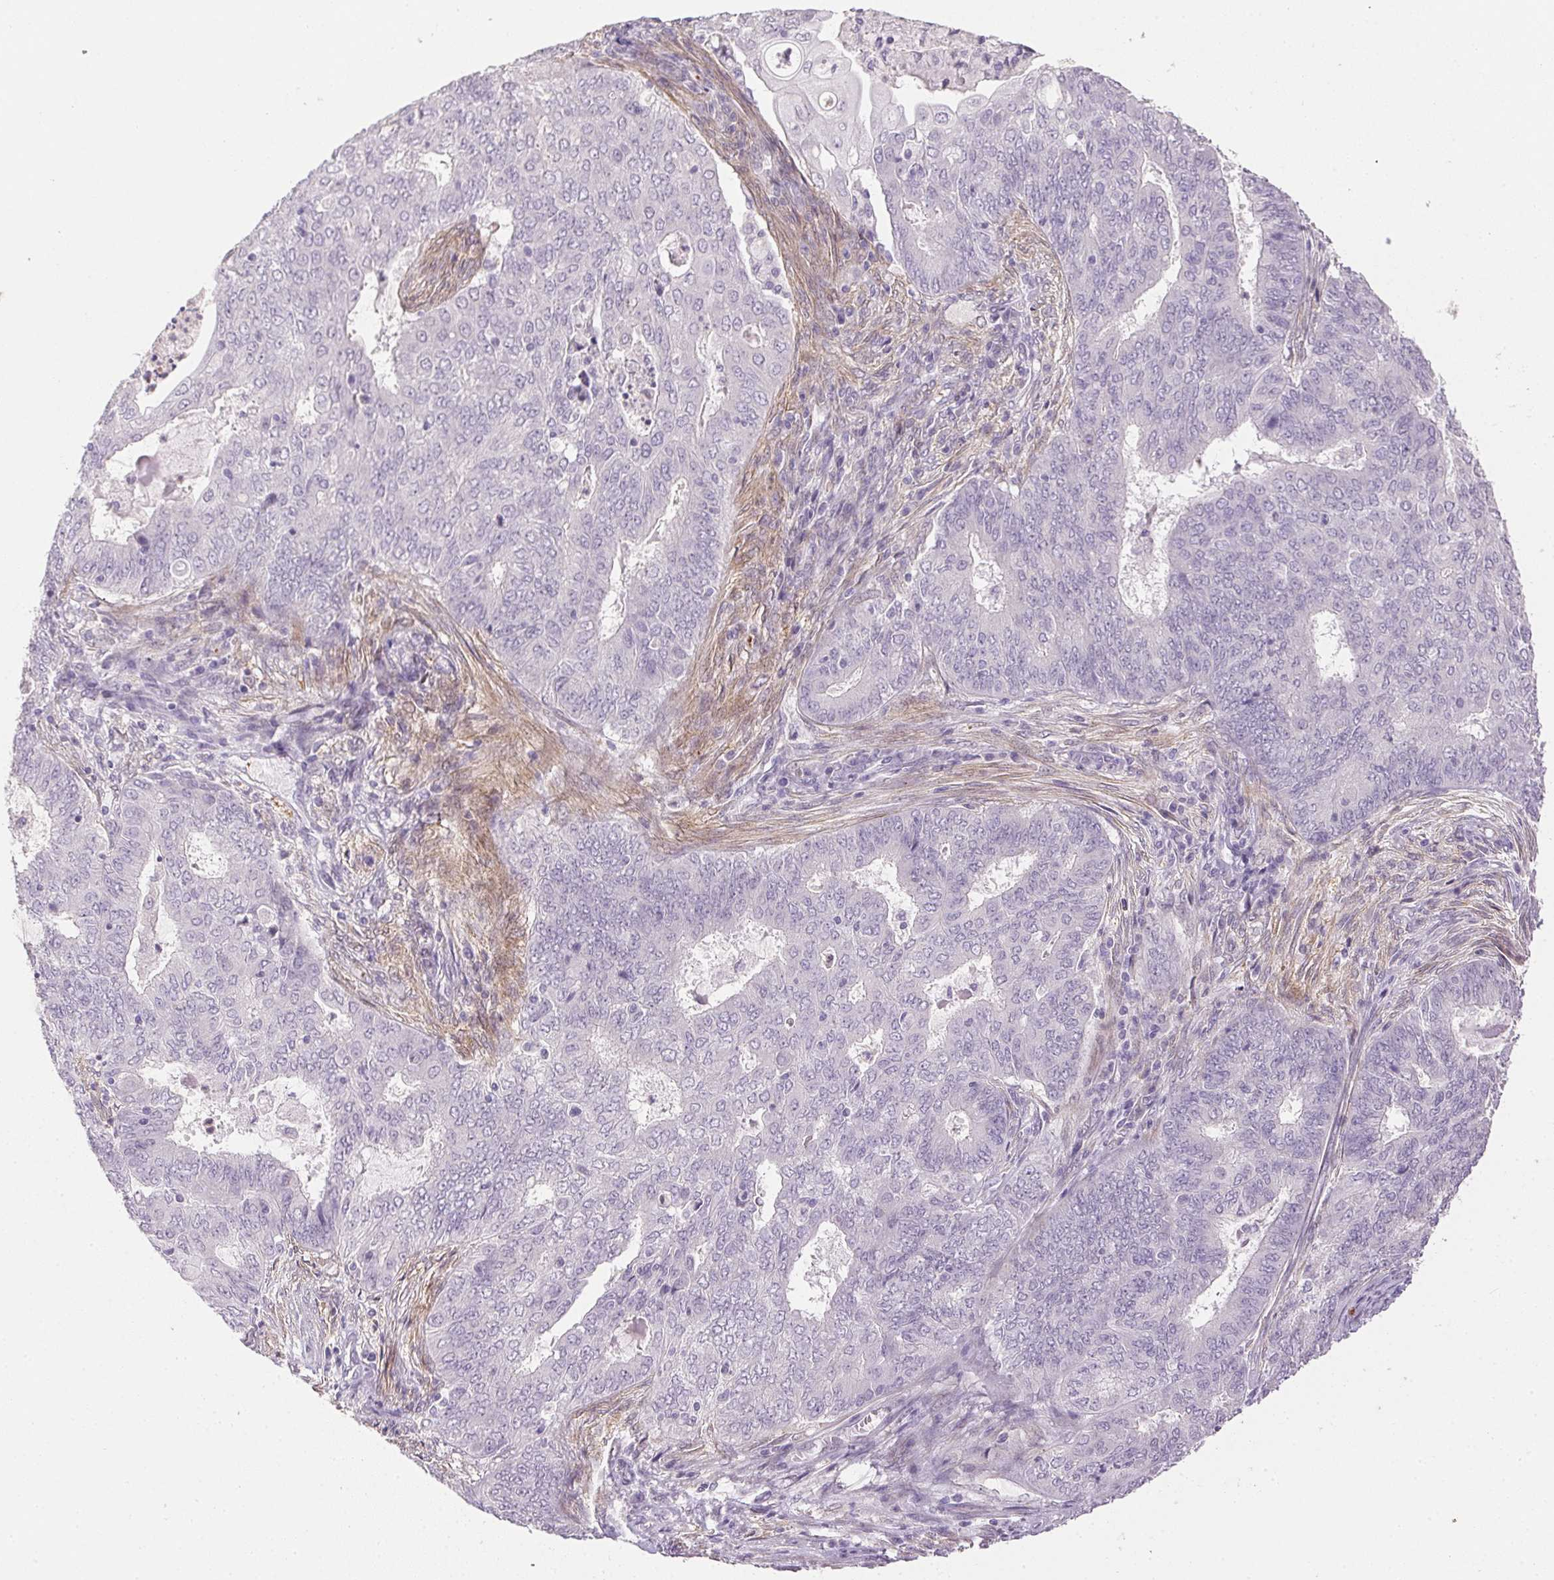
{"staining": {"intensity": "negative", "quantity": "none", "location": "none"}, "tissue": "endometrial cancer", "cell_type": "Tumor cells", "image_type": "cancer", "snomed": [{"axis": "morphology", "description": "Adenocarcinoma, NOS"}, {"axis": "topography", "description": "Endometrium"}], "caption": "This is an immunohistochemistry (IHC) photomicrograph of human endometrial adenocarcinoma. There is no expression in tumor cells.", "gene": "PRL", "patient": {"sex": "female", "age": 62}}